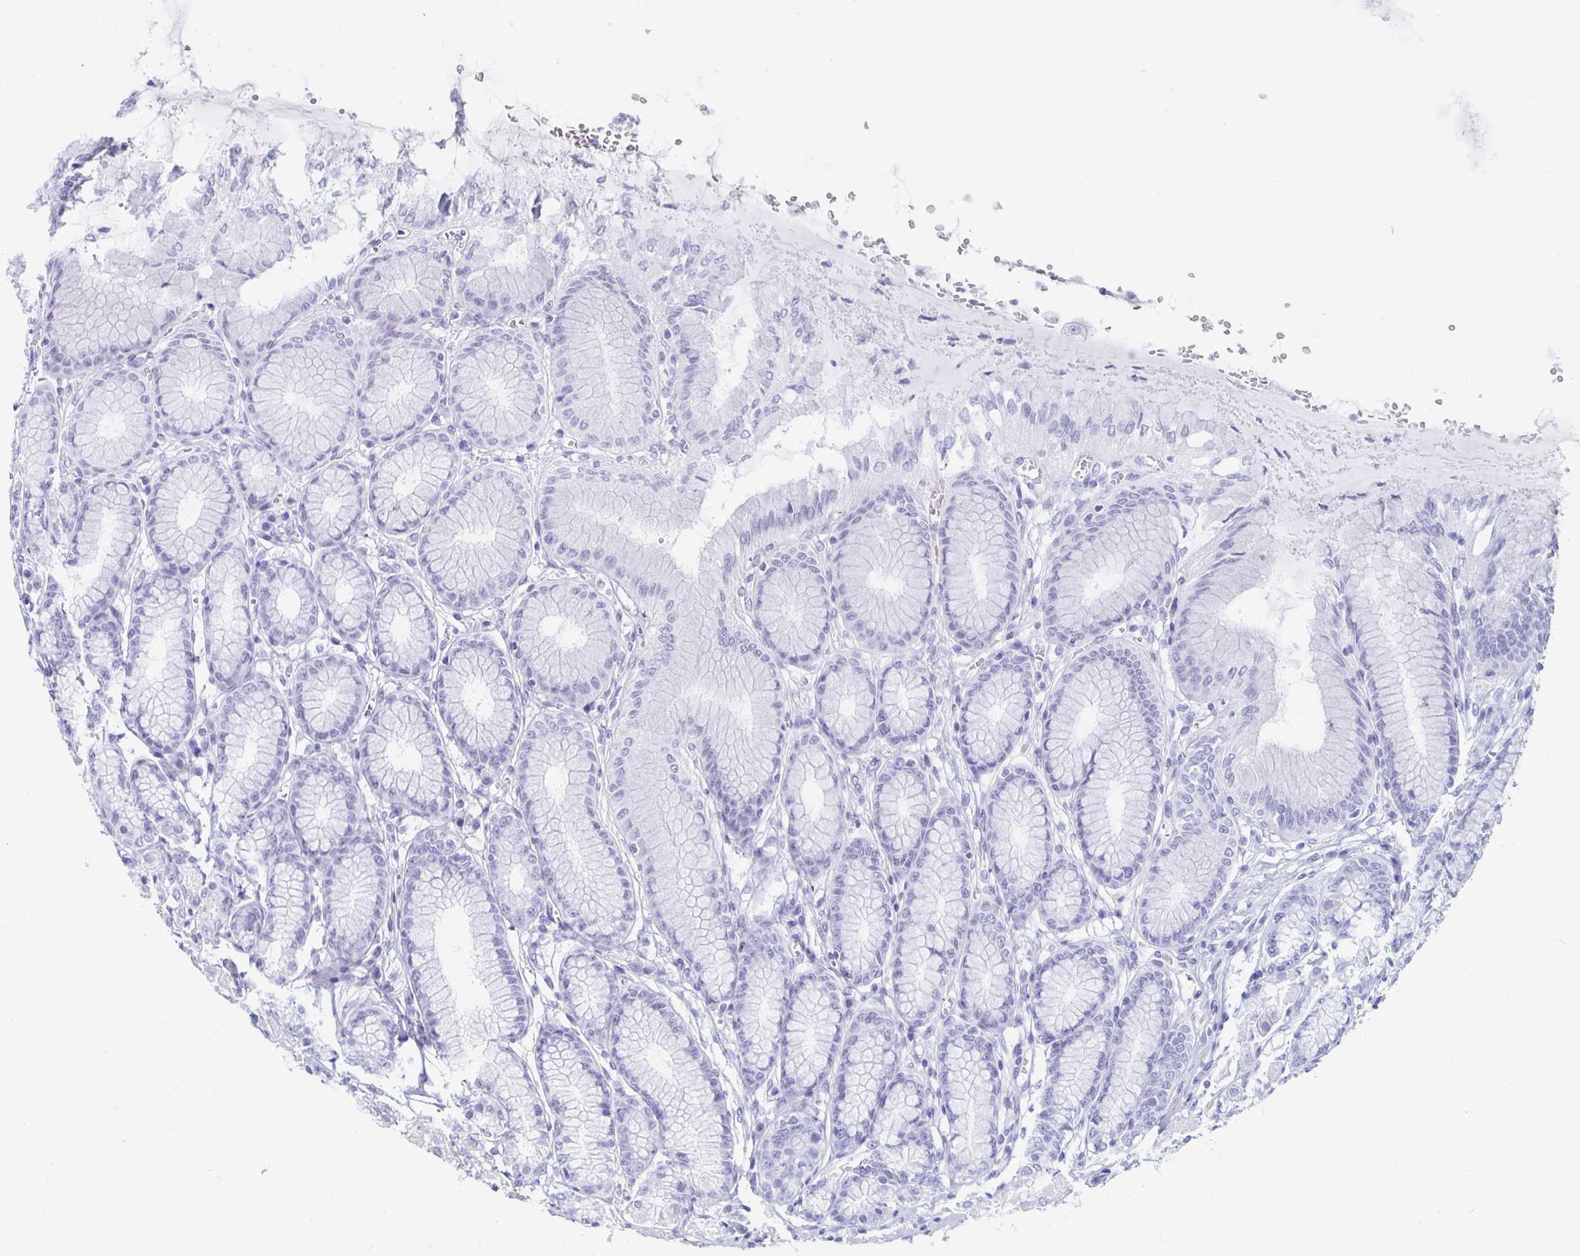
{"staining": {"intensity": "negative", "quantity": "none", "location": "none"}, "tissue": "stomach", "cell_type": "Glandular cells", "image_type": "normal", "snomed": [{"axis": "morphology", "description": "Normal tissue, NOS"}, {"axis": "topography", "description": "Stomach"}, {"axis": "topography", "description": "Stomach, lower"}], "caption": "Immunohistochemistry (IHC) micrograph of normal stomach: stomach stained with DAB (3,3'-diaminobenzidine) shows no significant protein positivity in glandular cells. (DAB (3,3'-diaminobenzidine) immunohistochemistry visualized using brightfield microscopy, high magnification).", "gene": "KCNQ2", "patient": {"sex": "male", "age": 76}}